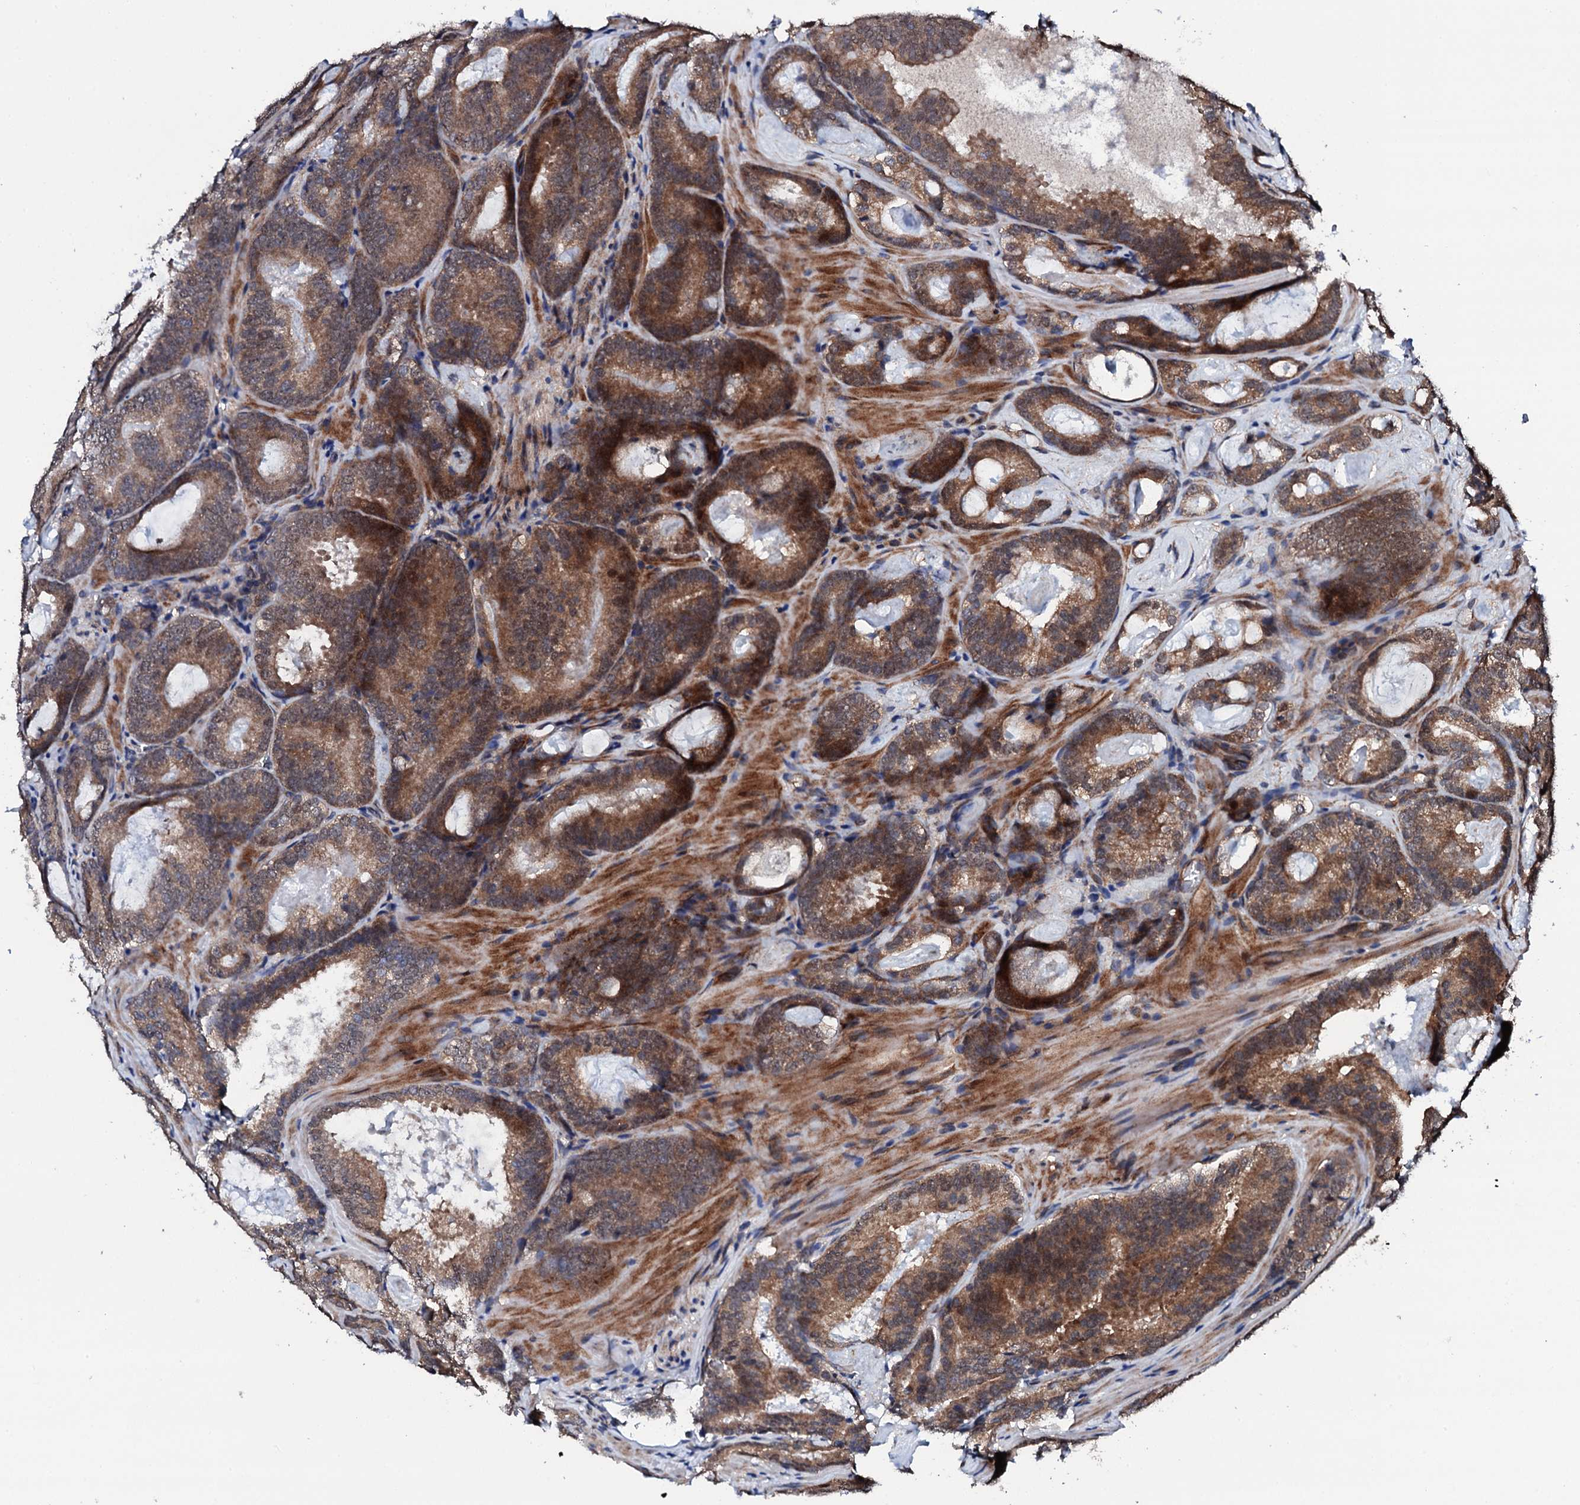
{"staining": {"intensity": "moderate", "quantity": ">75%", "location": "cytoplasmic/membranous"}, "tissue": "prostate cancer", "cell_type": "Tumor cells", "image_type": "cancer", "snomed": [{"axis": "morphology", "description": "Adenocarcinoma, Low grade"}, {"axis": "topography", "description": "Prostate"}], "caption": "The micrograph demonstrates immunohistochemical staining of prostate adenocarcinoma (low-grade). There is moderate cytoplasmic/membranous expression is appreciated in approximately >75% of tumor cells.", "gene": "IP6K1", "patient": {"sex": "male", "age": 60}}